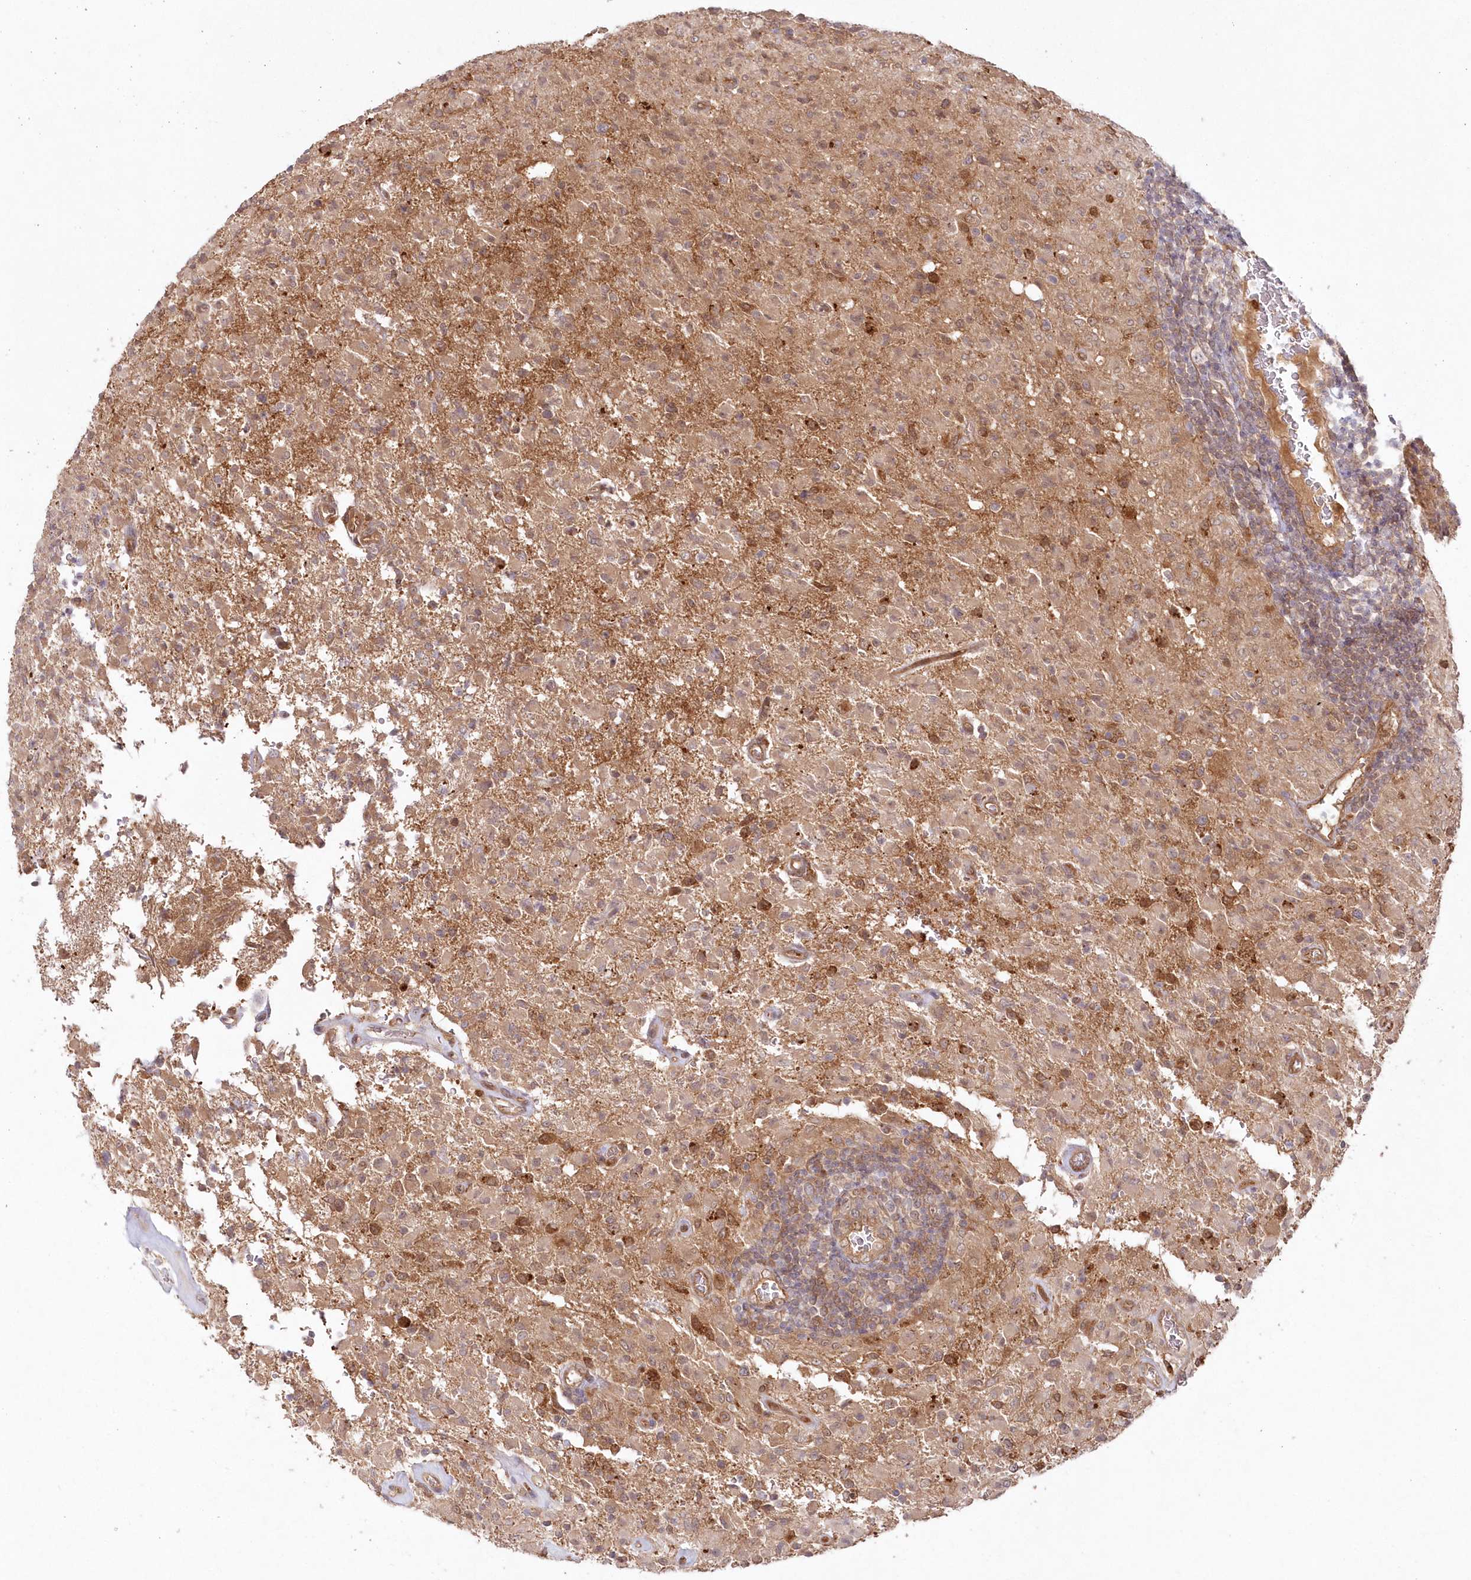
{"staining": {"intensity": "moderate", "quantity": ">75%", "location": "cytoplasmic/membranous"}, "tissue": "glioma", "cell_type": "Tumor cells", "image_type": "cancer", "snomed": [{"axis": "morphology", "description": "Glioma, malignant, High grade"}, {"axis": "topography", "description": "Brain"}], "caption": "A high-resolution histopathology image shows IHC staining of glioma, which reveals moderate cytoplasmic/membranous staining in about >75% of tumor cells.", "gene": "GBE1", "patient": {"sex": "female", "age": 57}}